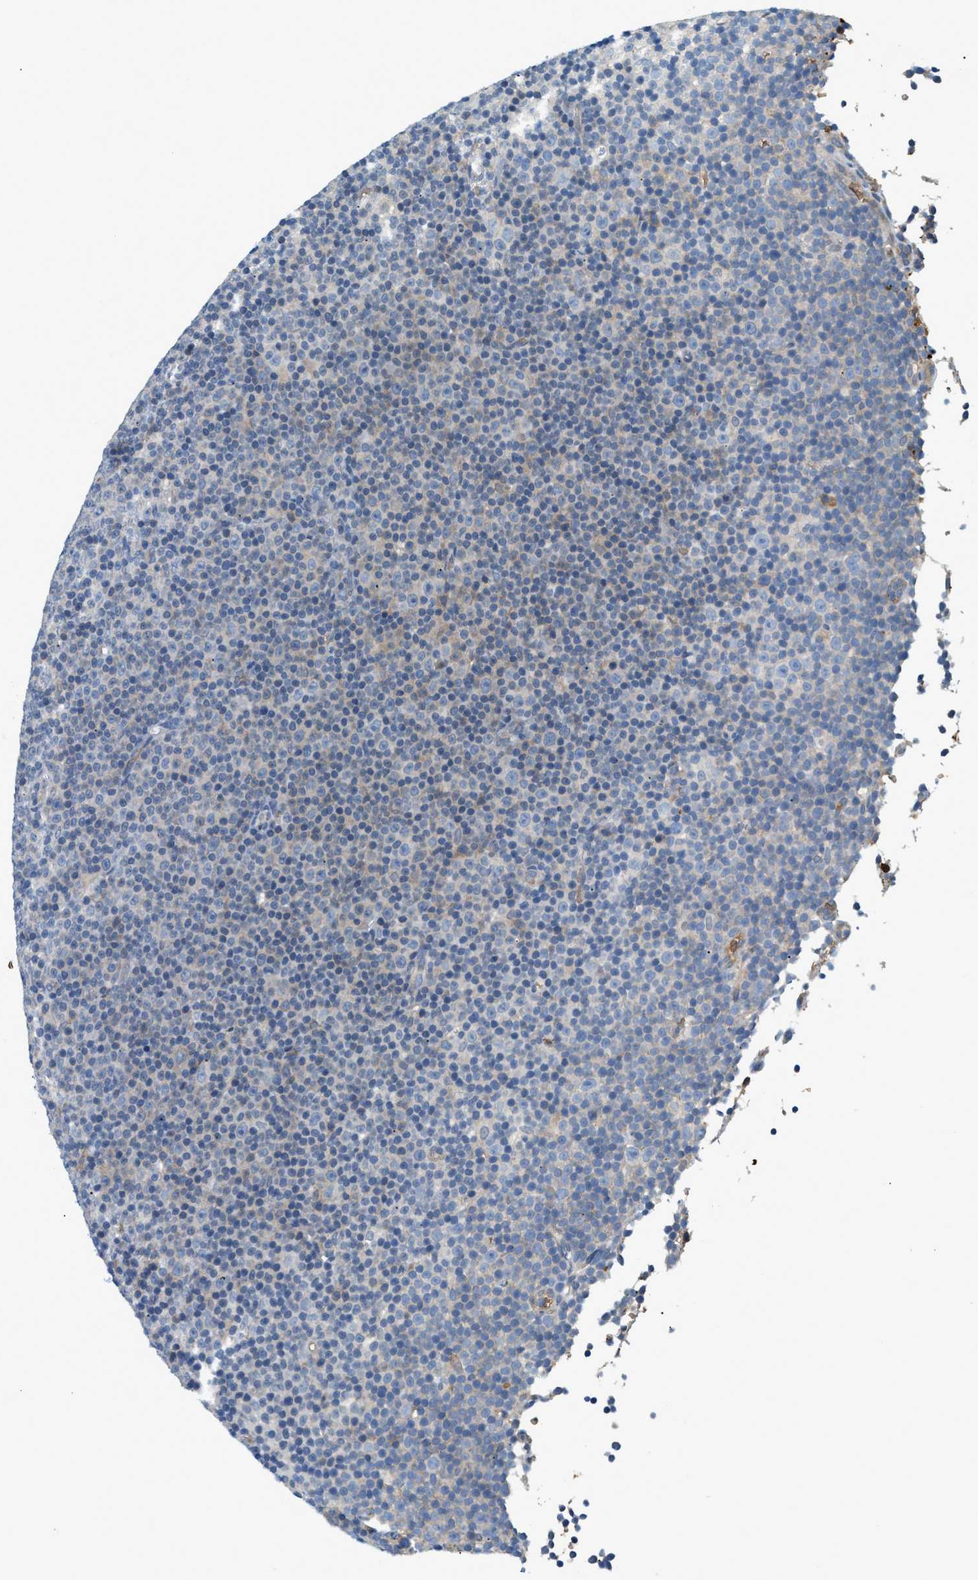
{"staining": {"intensity": "negative", "quantity": "none", "location": "none"}, "tissue": "lymphoma", "cell_type": "Tumor cells", "image_type": "cancer", "snomed": [{"axis": "morphology", "description": "Malignant lymphoma, non-Hodgkin's type, Low grade"}, {"axis": "topography", "description": "Lymph node"}], "caption": "IHC of human lymphoma shows no positivity in tumor cells. The staining is performed using DAB (3,3'-diaminobenzidine) brown chromogen with nuclei counter-stained in using hematoxylin.", "gene": "CYTH2", "patient": {"sex": "female", "age": 67}}